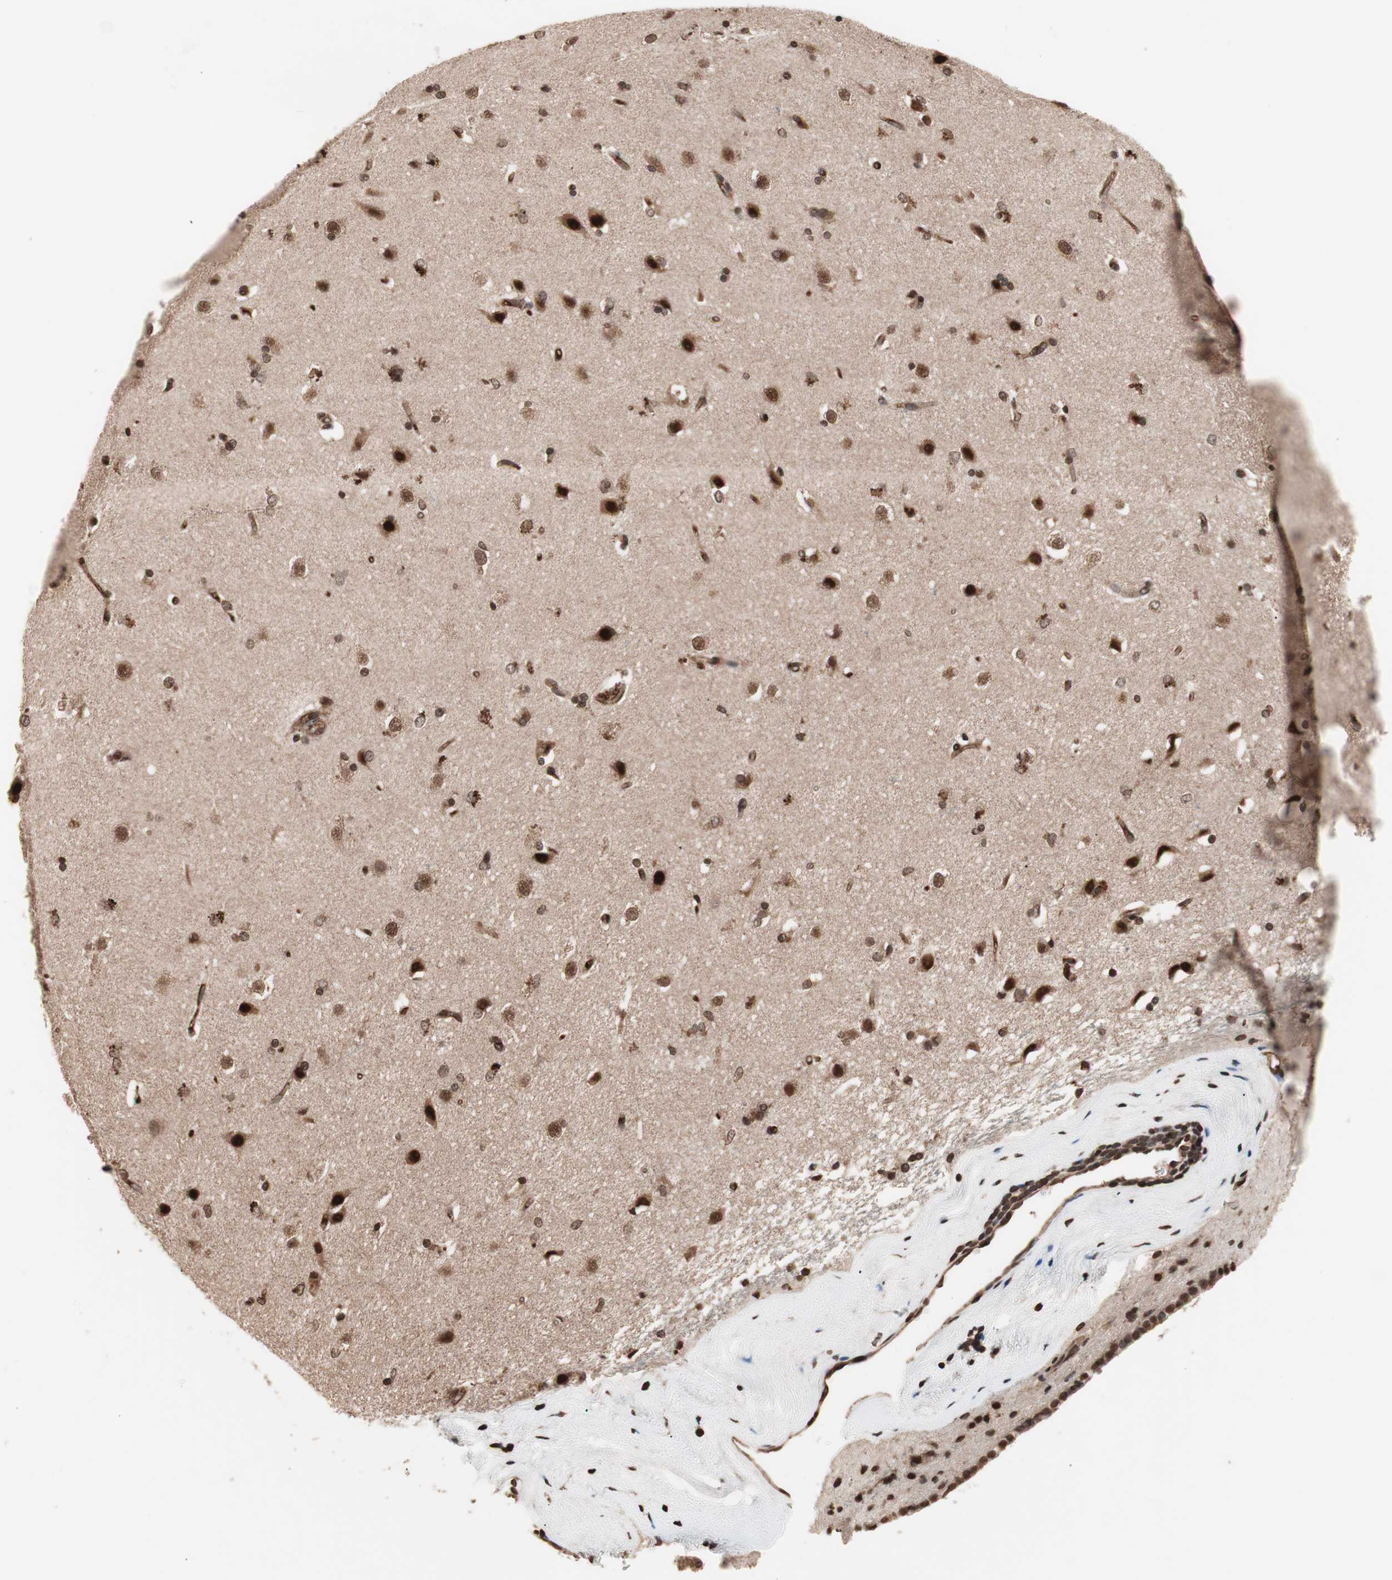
{"staining": {"intensity": "strong", "quantity": ">75%", "location": "nuclear"}, "tissue": "caudate", "cell_type": "Glial cells", "image_type": "normal", "snomed": [{"axis": "morphology", "description": "Normal tissue, NOS"}, {"axis": "topography", "description": "Lateral ventricle wall"}], "caption": "Glial cells demonstrate high levels of strong nuclear expression in about >75% of cells in unremarkable caudate. (DAB (3,3'-diaminobenzidine) IHC with brightfield microscopy, high magnification).", "gene": "ZFC3H1", "patient": {"sex": "female", "age": 19}}